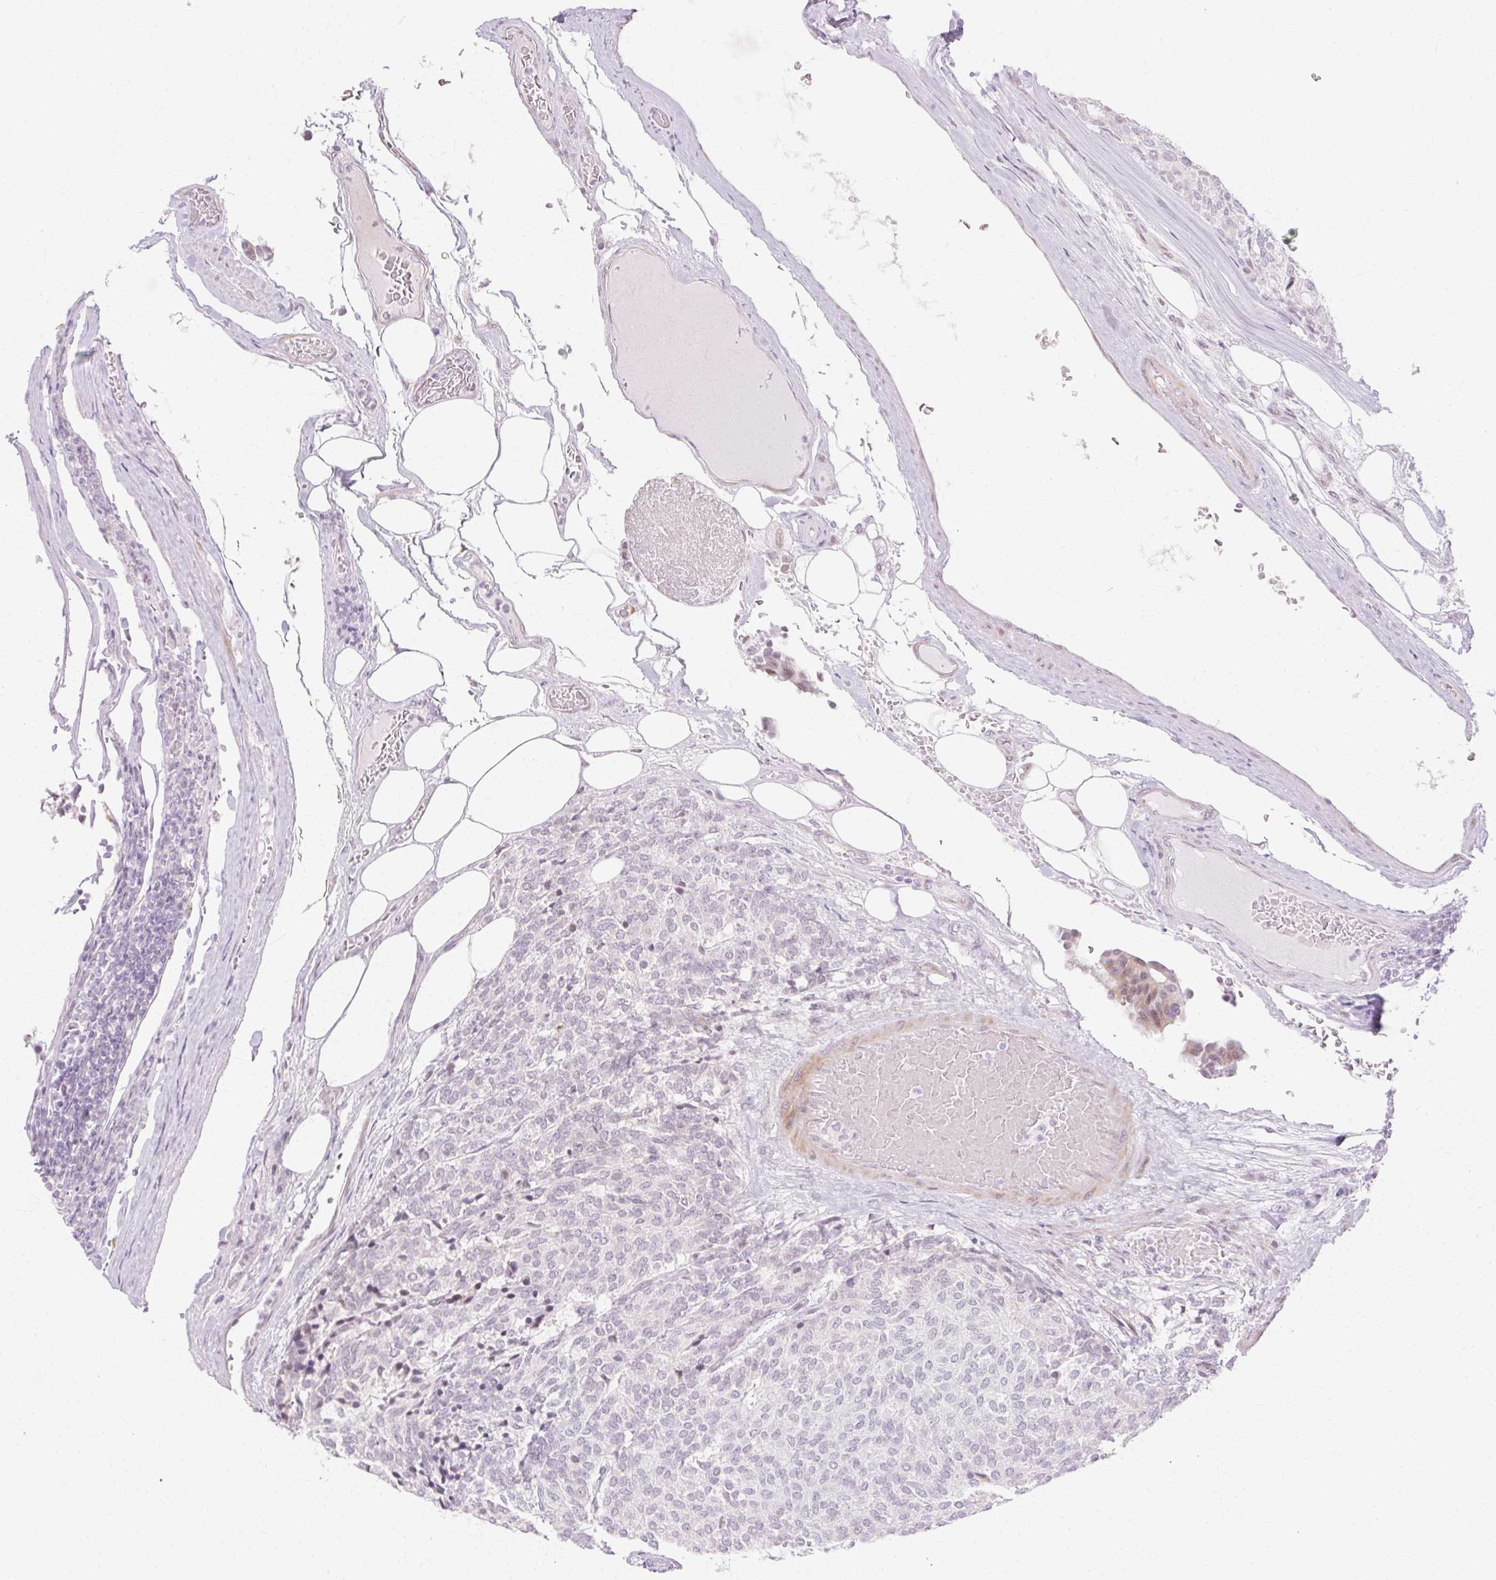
{"staining": {"intensity": "negative", "quantity": "none", "location": "none"}, "tissue": "carcinoid", "cell_type": "Tumor cells", "image_type": "cancer", "snomed": [{"axis": "morphology", "description": "Carcinoid, malignant, NOS"}, {"axis": "topography", "description": "Pancreas"}], "caption": "DAB (3,3'-diaminobenzidine) immunohistochemical staining of carcinoid displays no significant expression in tumor cells. (DAB (3,3'-diaminobenzidine) IHC with hematoxylin counter stain).", "gene": "C3orf49", "patient": {"sex": "female", "age": 54}}